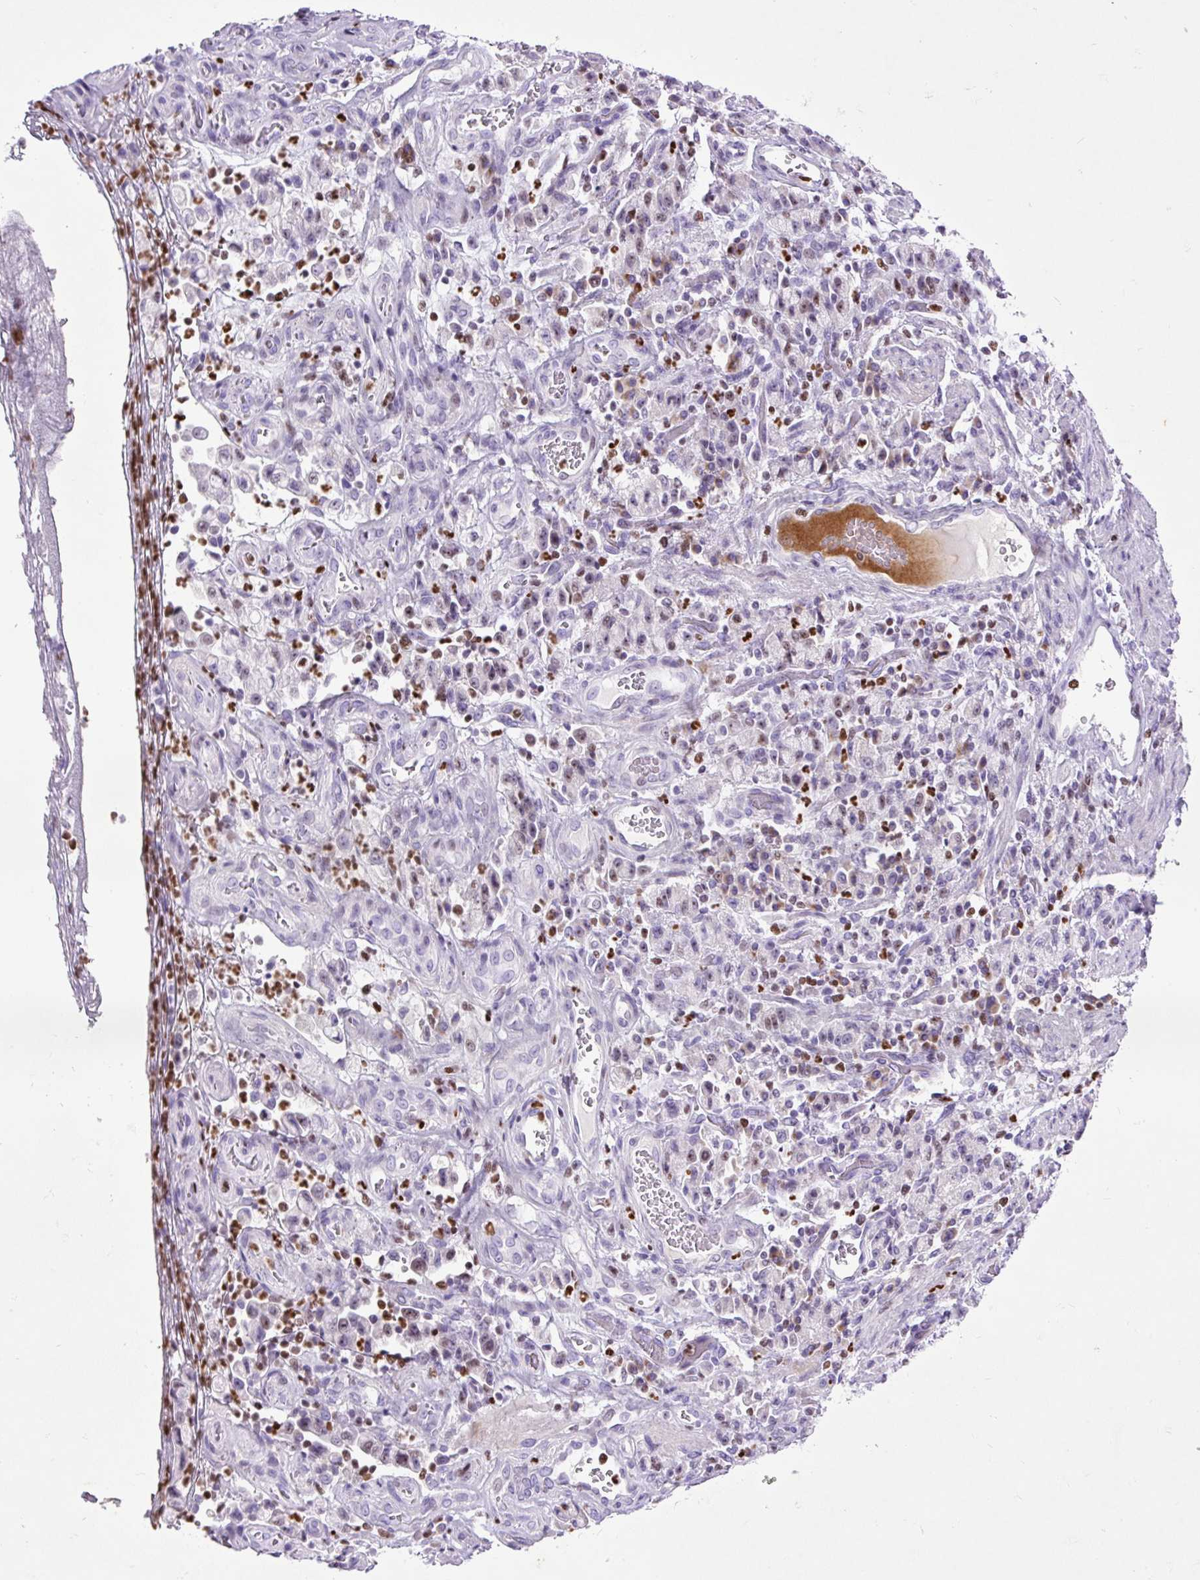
{"staining": {"intensity": "weak", "quantity": "25%-75%", "location": "nuclear"}, "tissue": "stomach cancer", "cell_type": "Tumor cells", "image_type": "cancer", "snomed": [{"axis": "morphology", "description": "Adenocarcinoma, NOS"}, {"axis": "topography", "description": "Stomach"}], "caption": "Adenocarcinoma (stomach) stained with a protein marker exhibits weak staining in tumor cells.", "gene": "SPC24", "patient": {"sex": "male", "age": 77}}